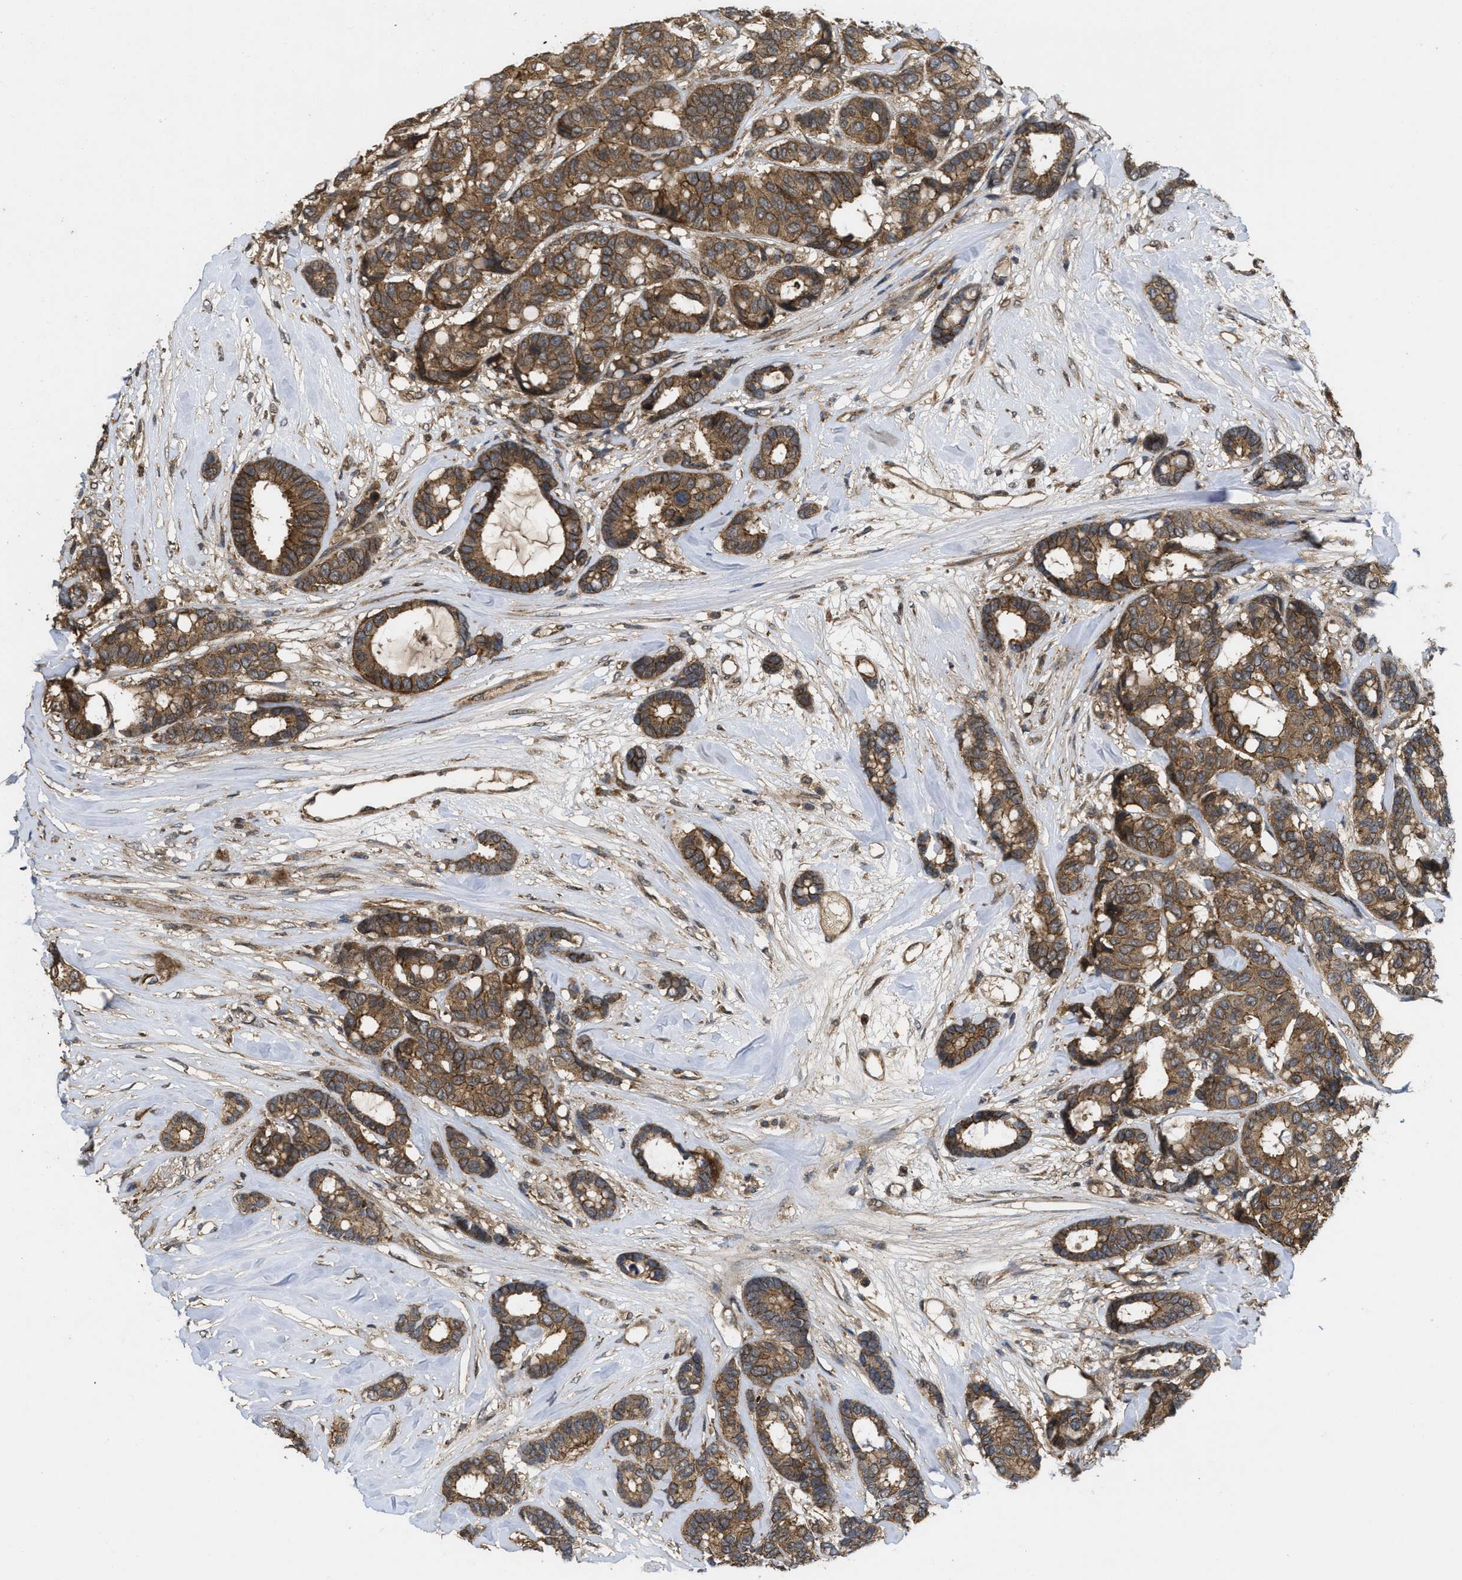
{"staining": {"intensity": "moderate", "quantity": ">75%", "location": "cytoplasmic/membranous"}, "tissue": "breast cancer", "cell_type": "Tumor cells", "image_type": "cancer", "snomed": [{"axis": "morphology", "description": "Duct carcinoma"}, {"axis": "topography", "description": "Breast"}], "caption": "High-magnification brightfield microscopy of breast cancer (intraductal carcinoma) stained with DAB (3,3'-diaminobenzidine) (brown) and counterstained with hematoxylin (blue). tumor cells exhibit moderate cytoplasmic/membranous staining is seen in approximately>75% of cells.", "gene": "FZD6", "patient": {"sex": "female", "age": 87}}